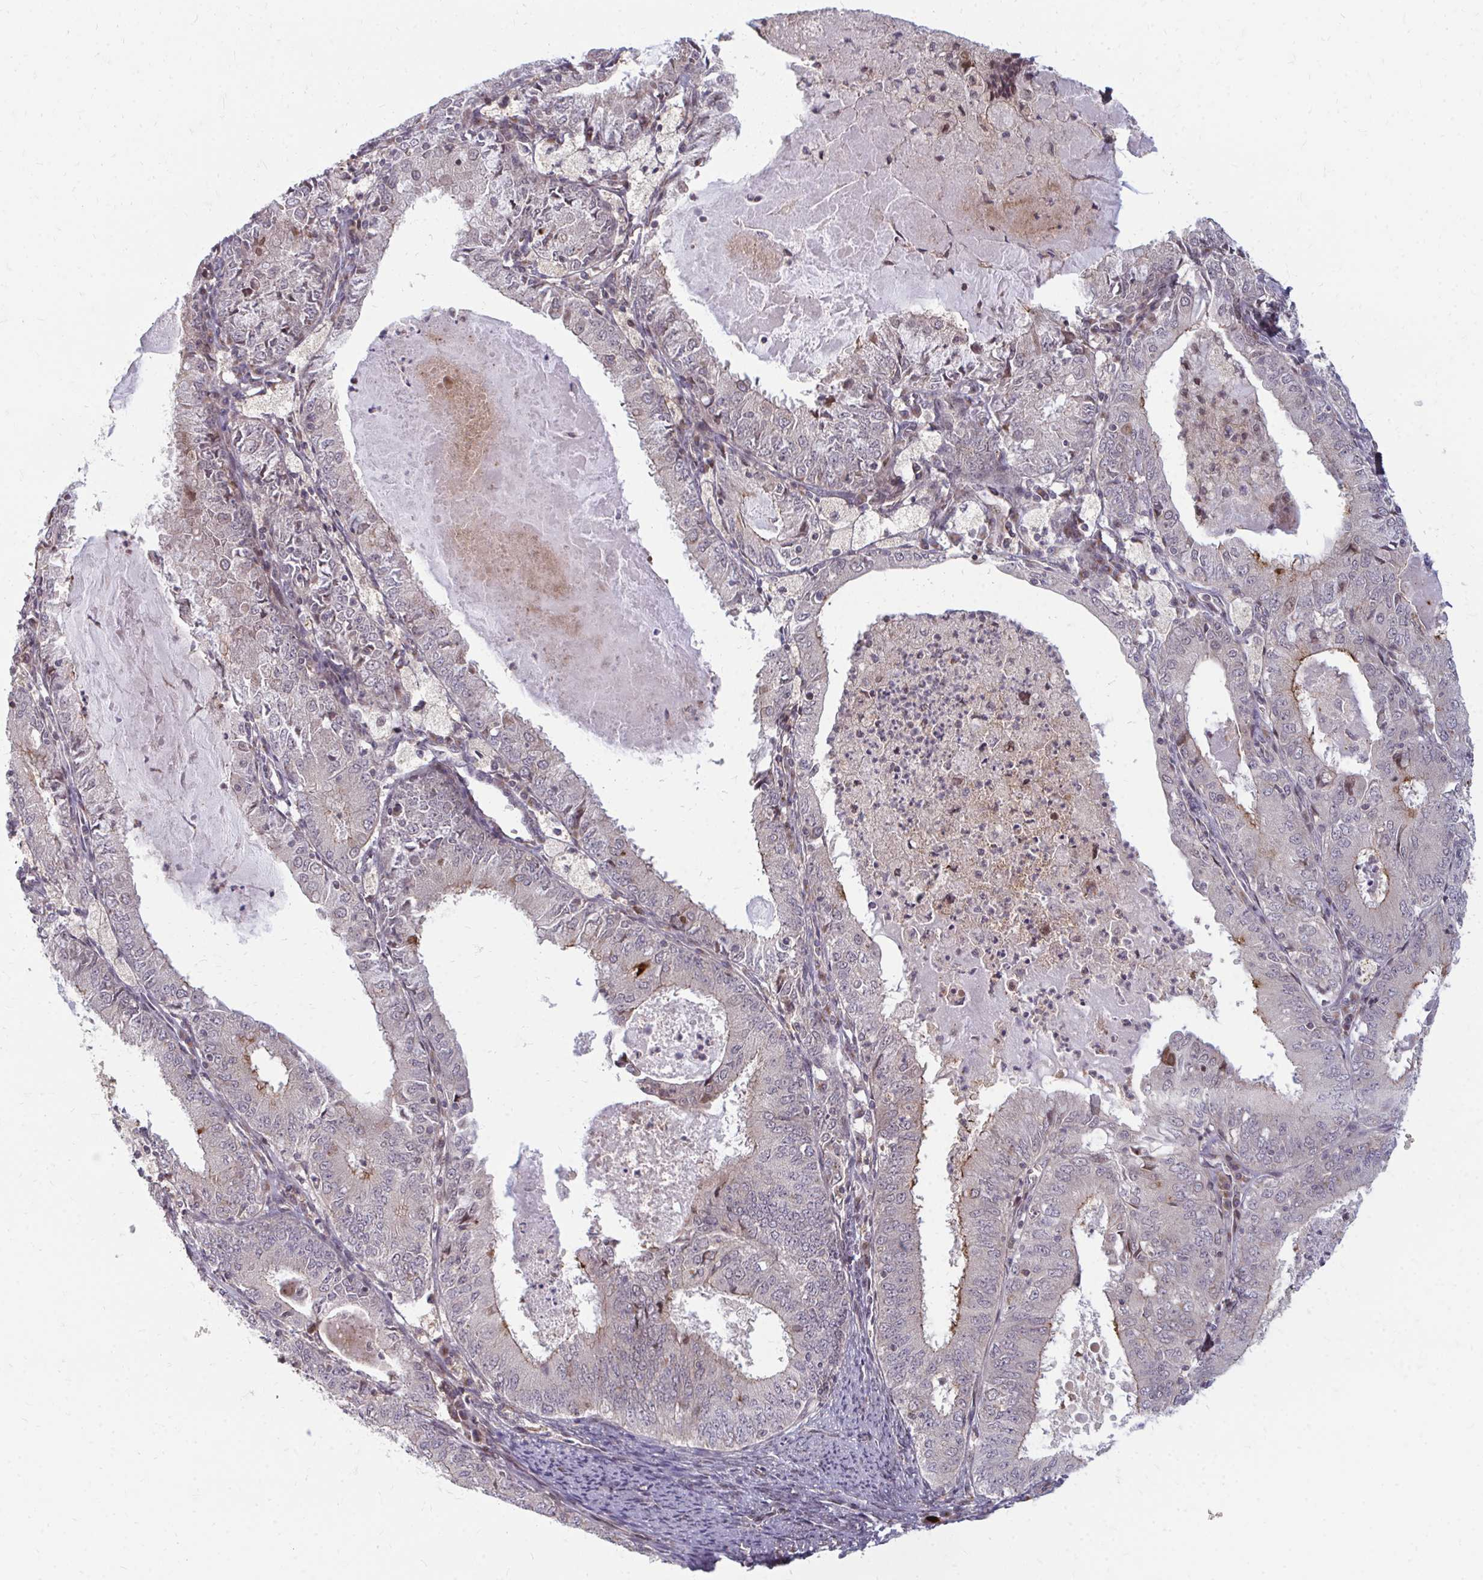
{"staining": {"intensity": "strong", "quantity": "<25%", "location": "cytoplasmic/membranous"}, "tissue": "endometrial cancer", "cell_type": "Tumor cells", "image_type": "cancer", "snomed": [{"axis": "morphology", "description": "Adenocarcinoma, NOS"}, {"axis": "topography", "description": "Endometrium"}], "caption": "Protein expression analysis of adenocarcinoma (endometrial) displays strong cytoplasmic/membranous staining in approximately <25% of tumor cells.", "gene": "ZNF285", "patient": {"sex": "female", "age": 57}}